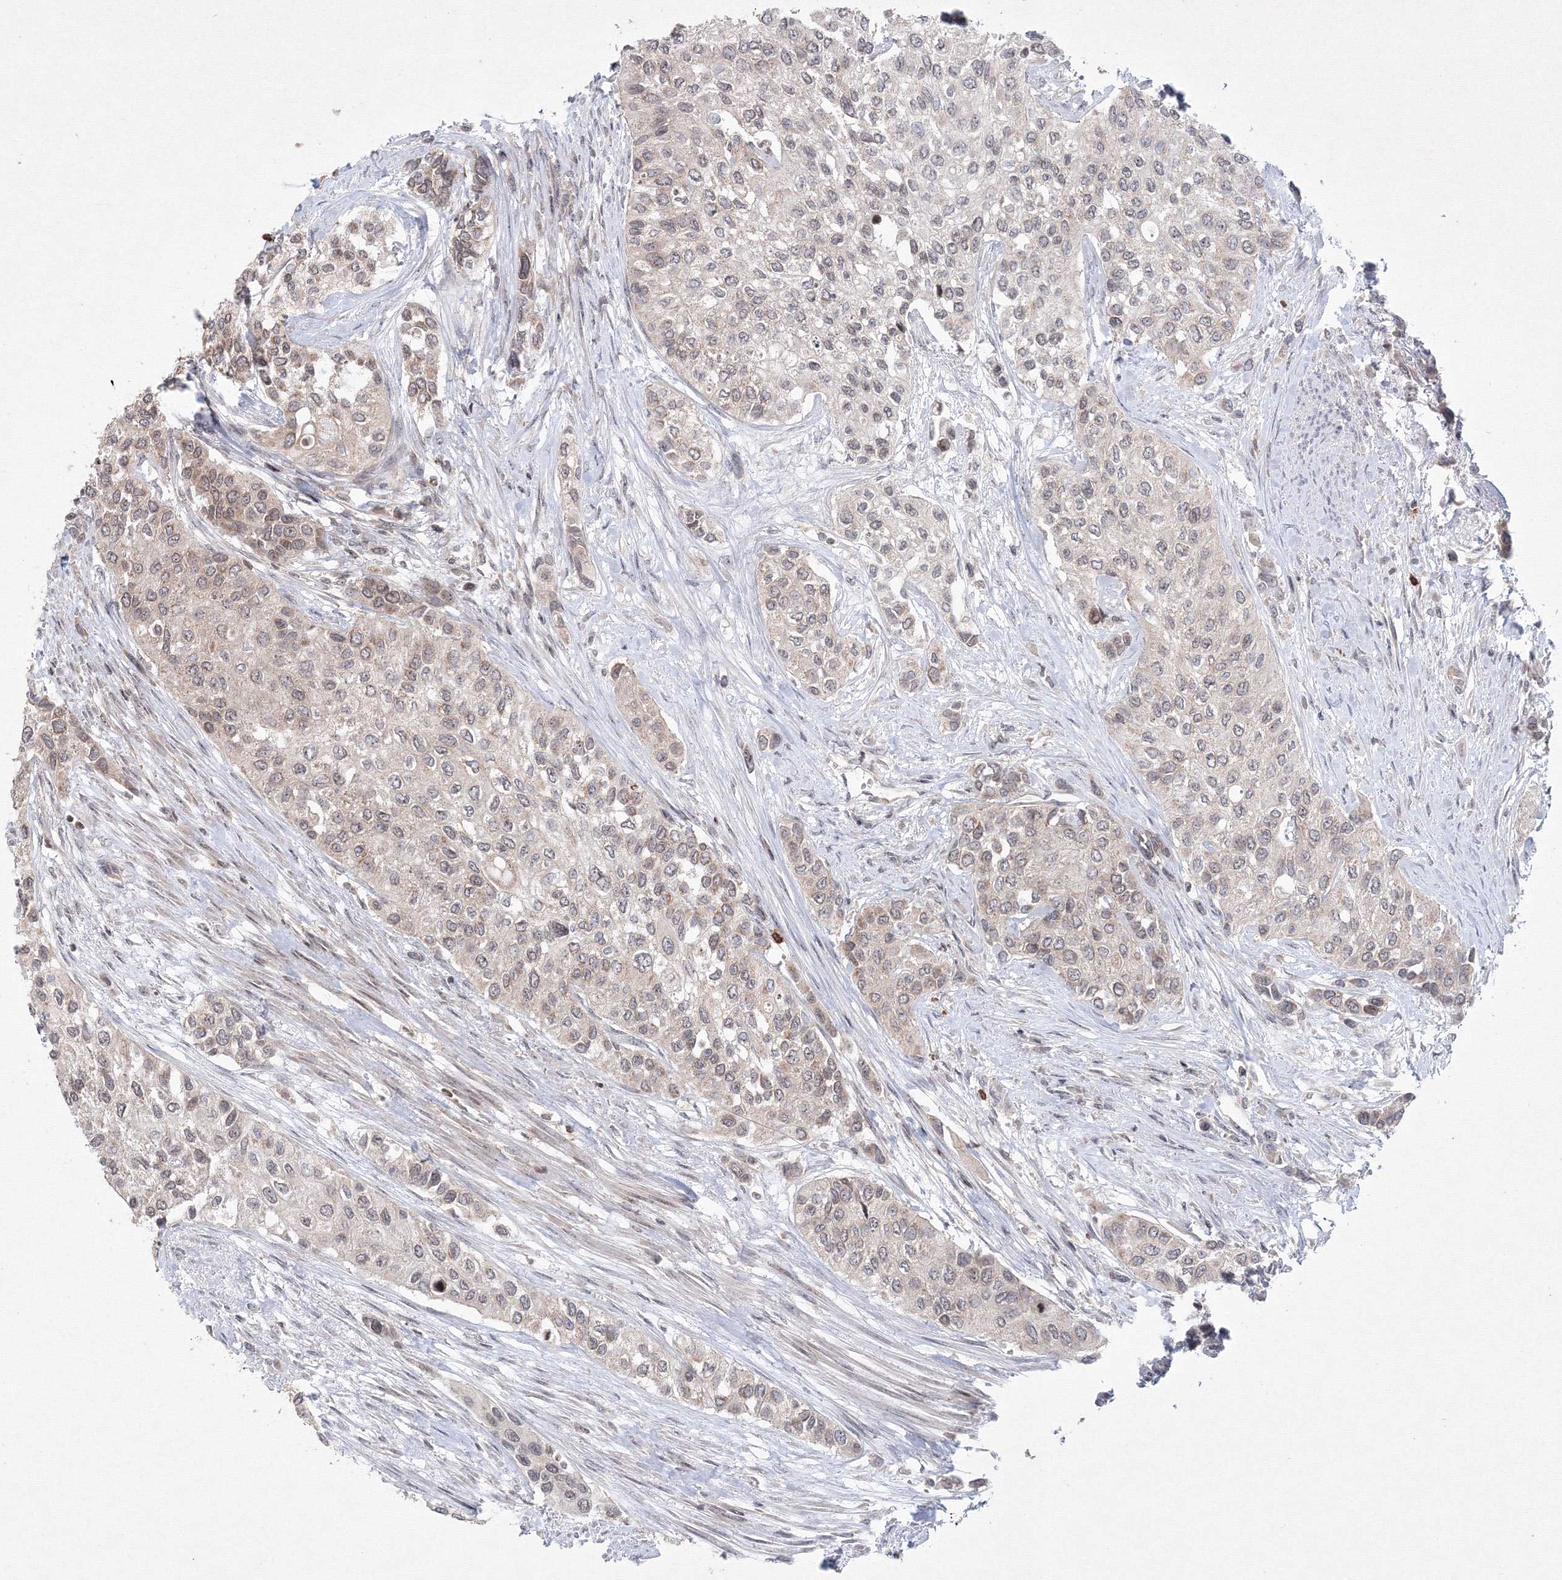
{"staining": {"intensity": "weak", "quantity": "25%-75%", "location": "nuclear"}, "tissue": "urothelial cancer", "cell_type": "Tumor cells", "image_type": "cancer", "snomed": [{"axis": "morphology", "description": "Normal tissue, NOS"}, {"axis": "morphology", "description": "Urothelial carcinoma, High grade"}, {"axis": "topography", "description": "Vascular tissue"}, {"axis": "topography", "description": "Urinary bladder"}], "caption": "Weak nuclear expression for a protein is seen in approximately 25%-75% of tumor cells of urothelial cancer using immunohistochemistry.", "gene": "MKRN2", "patient": {"sex": "female", "age": 56}}